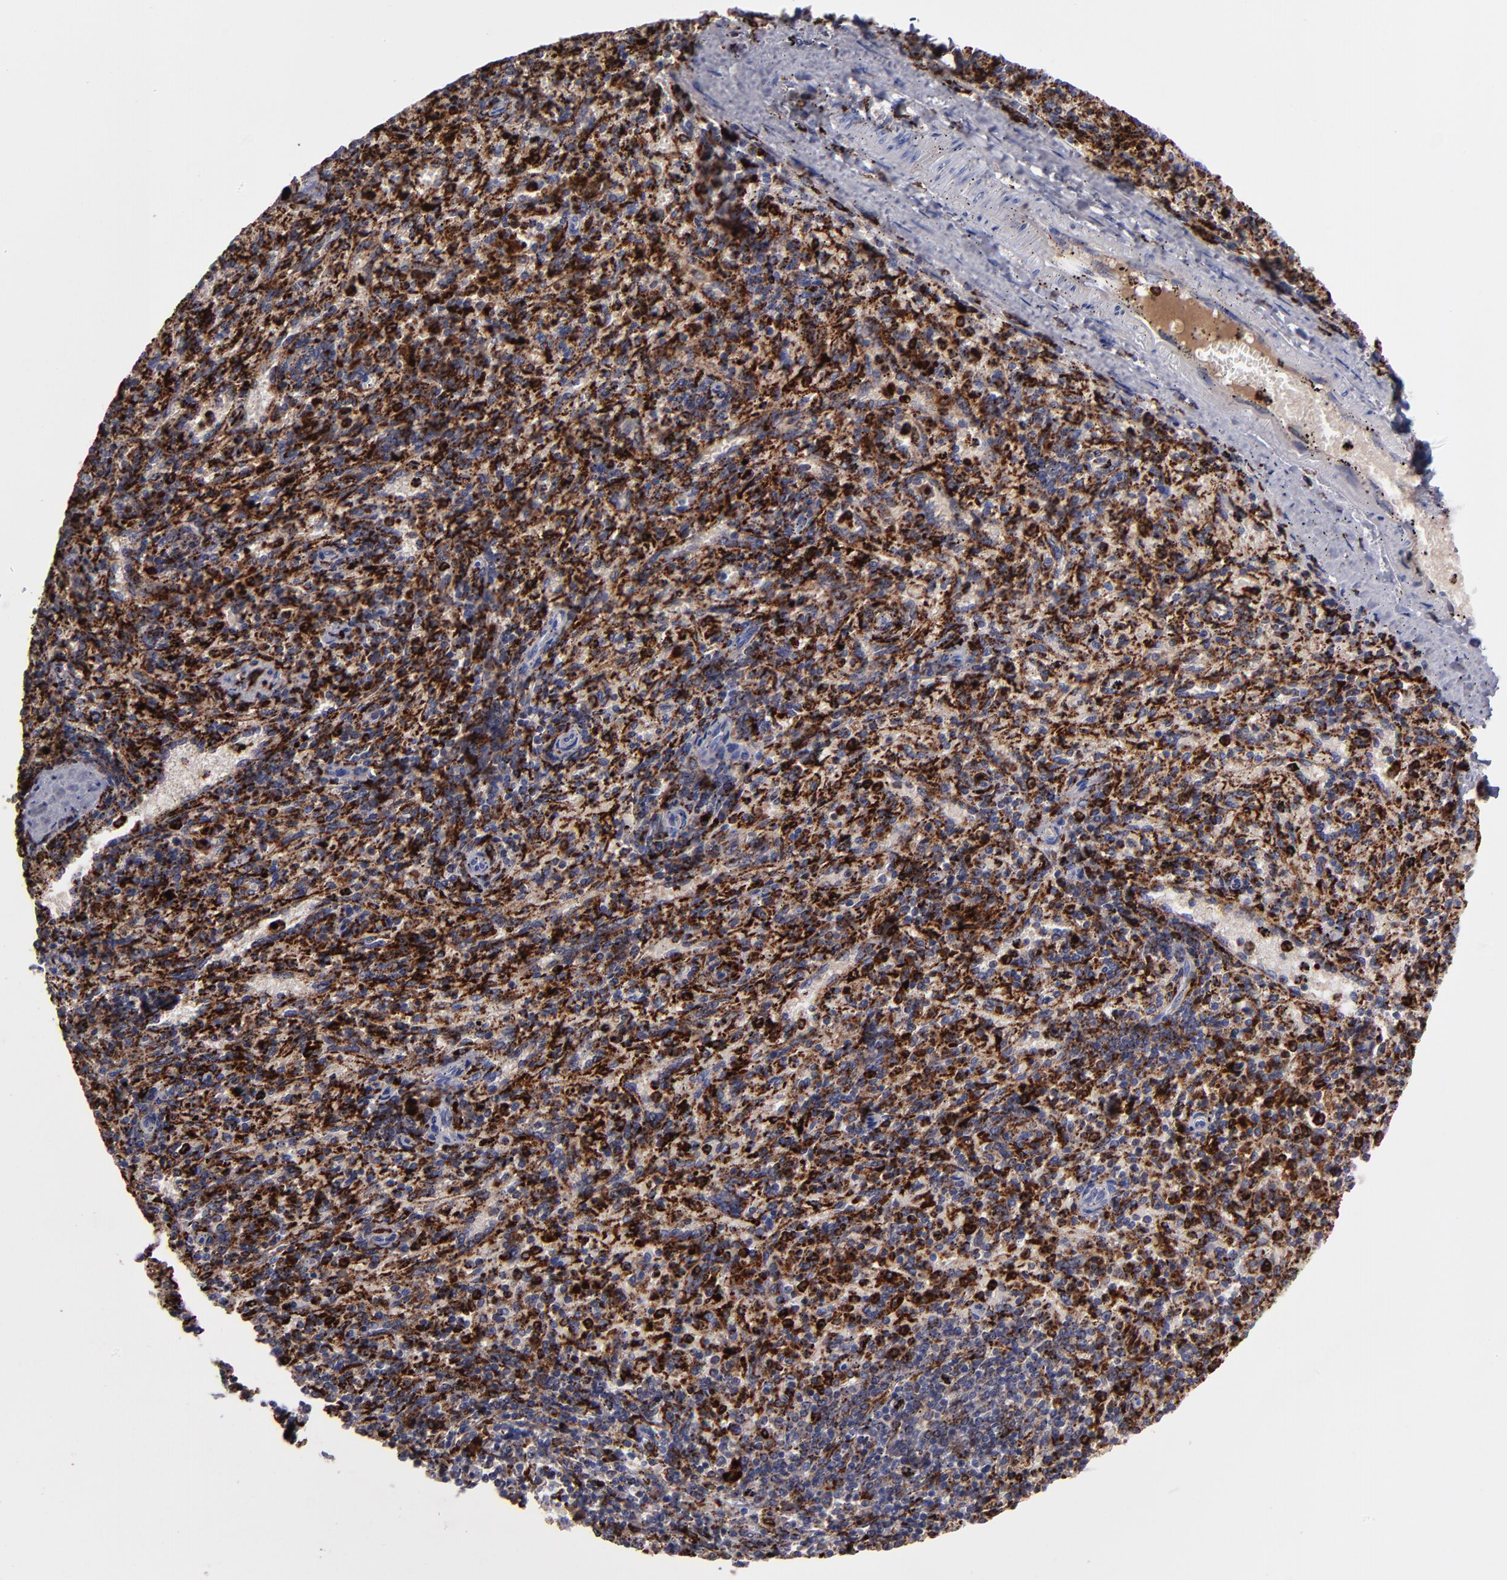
{"staining": {"intensity": "strong", "quantity": ">75%", "location": "cytoplasmic/membranous,nuclear"}, "tissue": "spleen", "cell_type": "Cells in red pulp", "image_type": "normal", "snomed": [{"axis": "morphology", "description": "Normal tissue, NOS"}, {"axis": "topography", "description": "Spleen"}], "caption": "Immunohistochemical staining of normal human spleen reveals high levels of strong cytoplasmic/membranous,nuclear staining in approximately >75% of cells in red pulp.", "gene": "CTSS", "patient": {"sex": "female", "age": 10}}